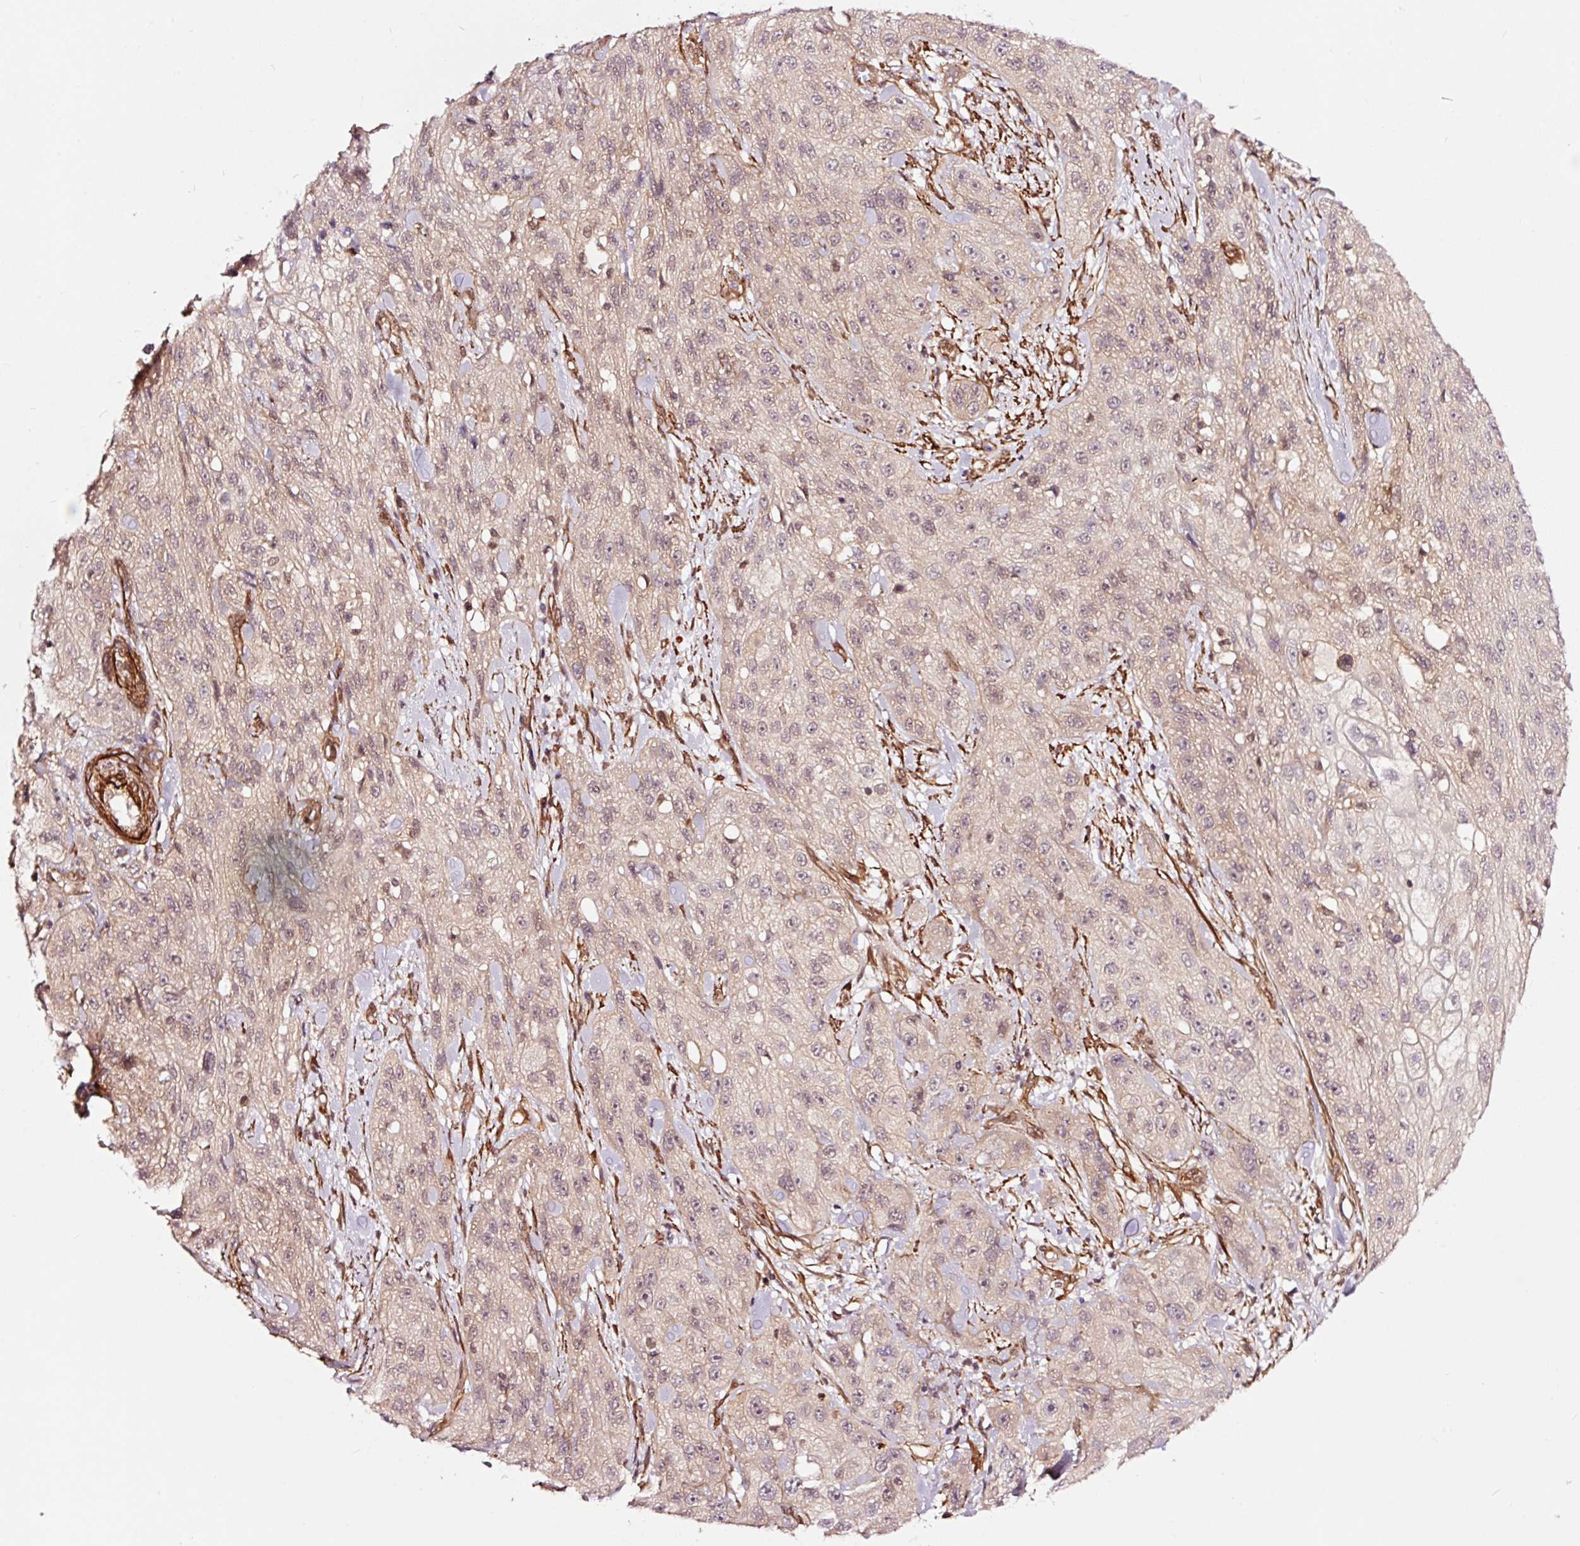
{"staining": {"intensity": "weak", "quantity": "<25%", "location": "nuclear"}, "tissue": "skin cancer", "cell_type": "Tumor cells", "image_type": "cancer", "snomed": [{"axis": "morphology", "description": "Squamous cell carcinoma, NOS"}, {"axis": "topography", "description": "Skin"}, {"axis": "topography", "description": "Vulva"}], "caption": "Protein analysis of skin cancer (squamous cell carcinoma) reveals no significant positivity in tumor cells. (DAB (3,3'-diaminobenzidine) immunohistochemistry (IHC) visualized using brightfield microscopy, high magnification).", "gene": "TPM1", "patient": {"sex": "female", "age": 86}}